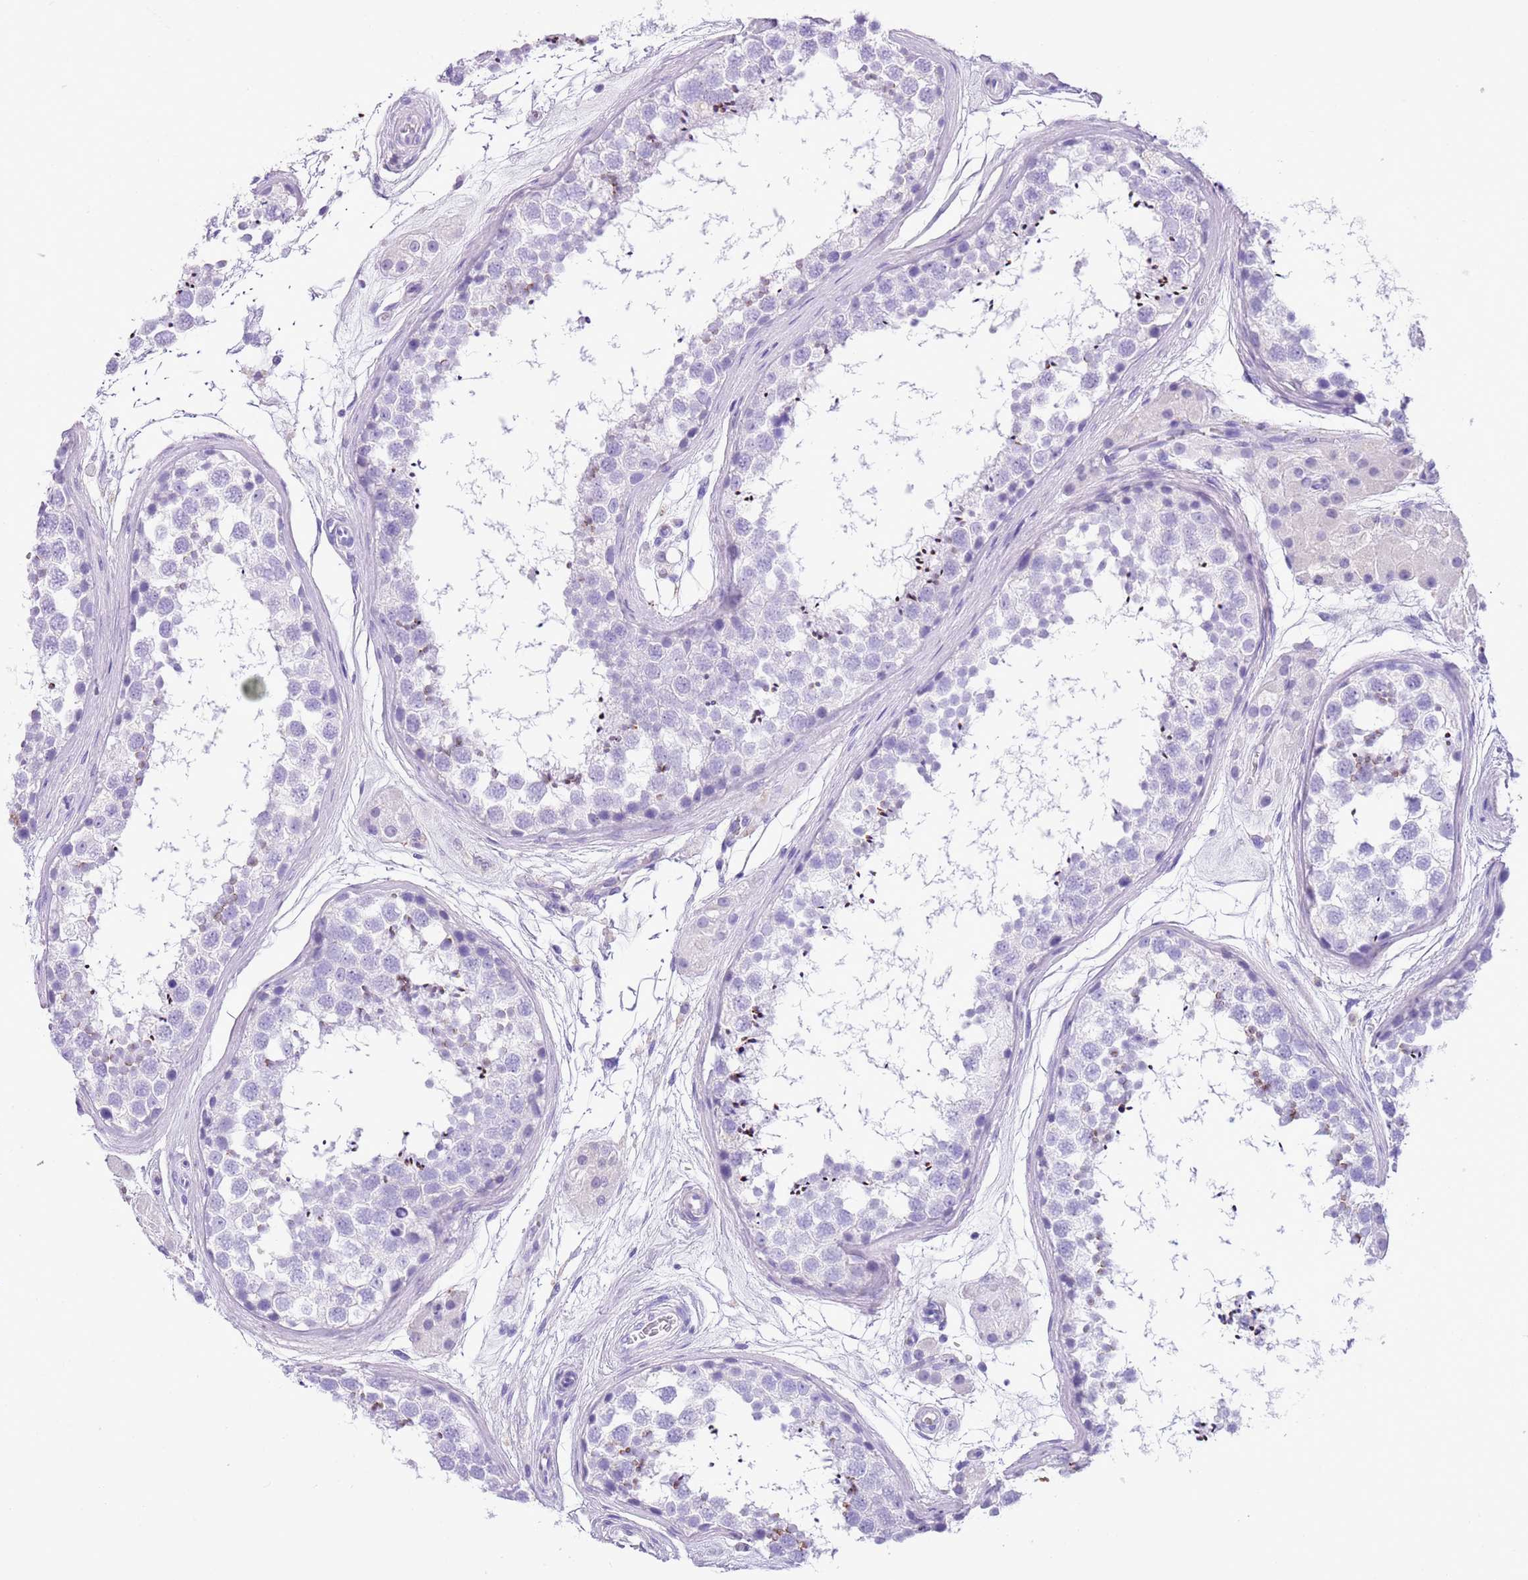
{"staining": {"intensity": "moderate", "quantity": "<25%", "location": "cytoplasmic/membranous"}, "tissue": "testis", "cell_type": "Cells in seminiferous ducts", "image_type": "normal", "snomed": [{"axis": "morphology", "description": "Normal tissue, NOS"}, {"axis": "topography", "description": "Testis"}], "caption": "Immunohistochemical staining of unremarkable testis exhibits <25% levels of moderate cytoplasmic/membranous protein staining in about <25% of cells in seminiferous ducts. The staining was performed using DAB (3,3'-diaminobenzidine) to visualize the protein expression in brown, while the nuclei were stained in blue with hematoxylin (Magnification: 20x).", "gene": "TBC1D10B", "patient": {"sex": "male", "age": 56}}